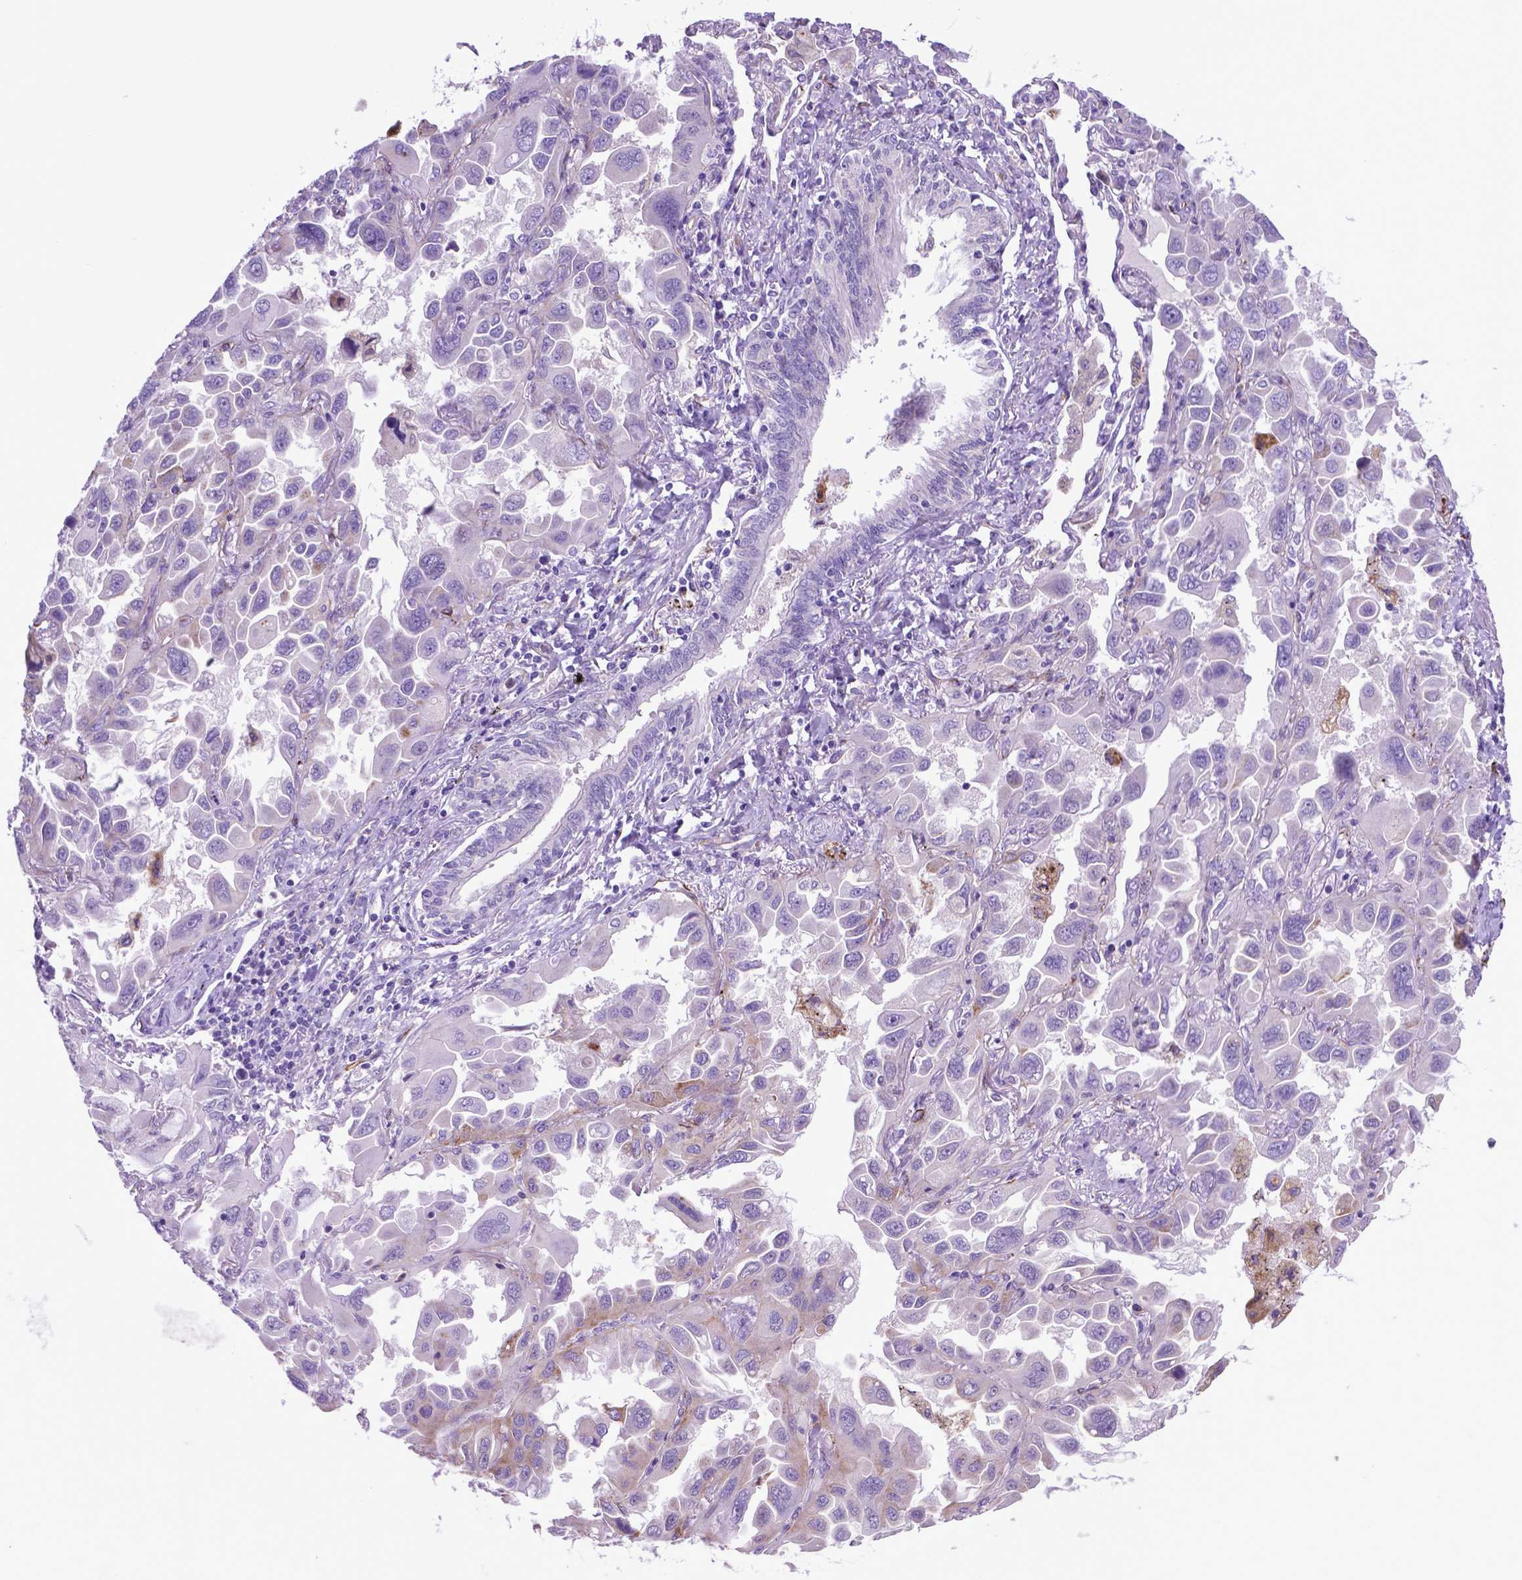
{"staining": {"intensity": "moderate", "quantity": "<25%", "location": "cytoplasmic/membranous"}, "tissue": "lung cancer", "cell_type": "Tumor cells", "image_type": "cancer", "snomed": [{"axis": "morphology", "description": "Adenocarcinoma, NOS"}, {"axis": "topography", "description": "Lung"}], "caption": "Protein staining of lung adenocarcinoma tissue displays moderate cytoplasmic/membranous staining in approximately <25% of tumor cells.", "gene": "LZTR1", "patient": {"sex": "male", "age": 64}}